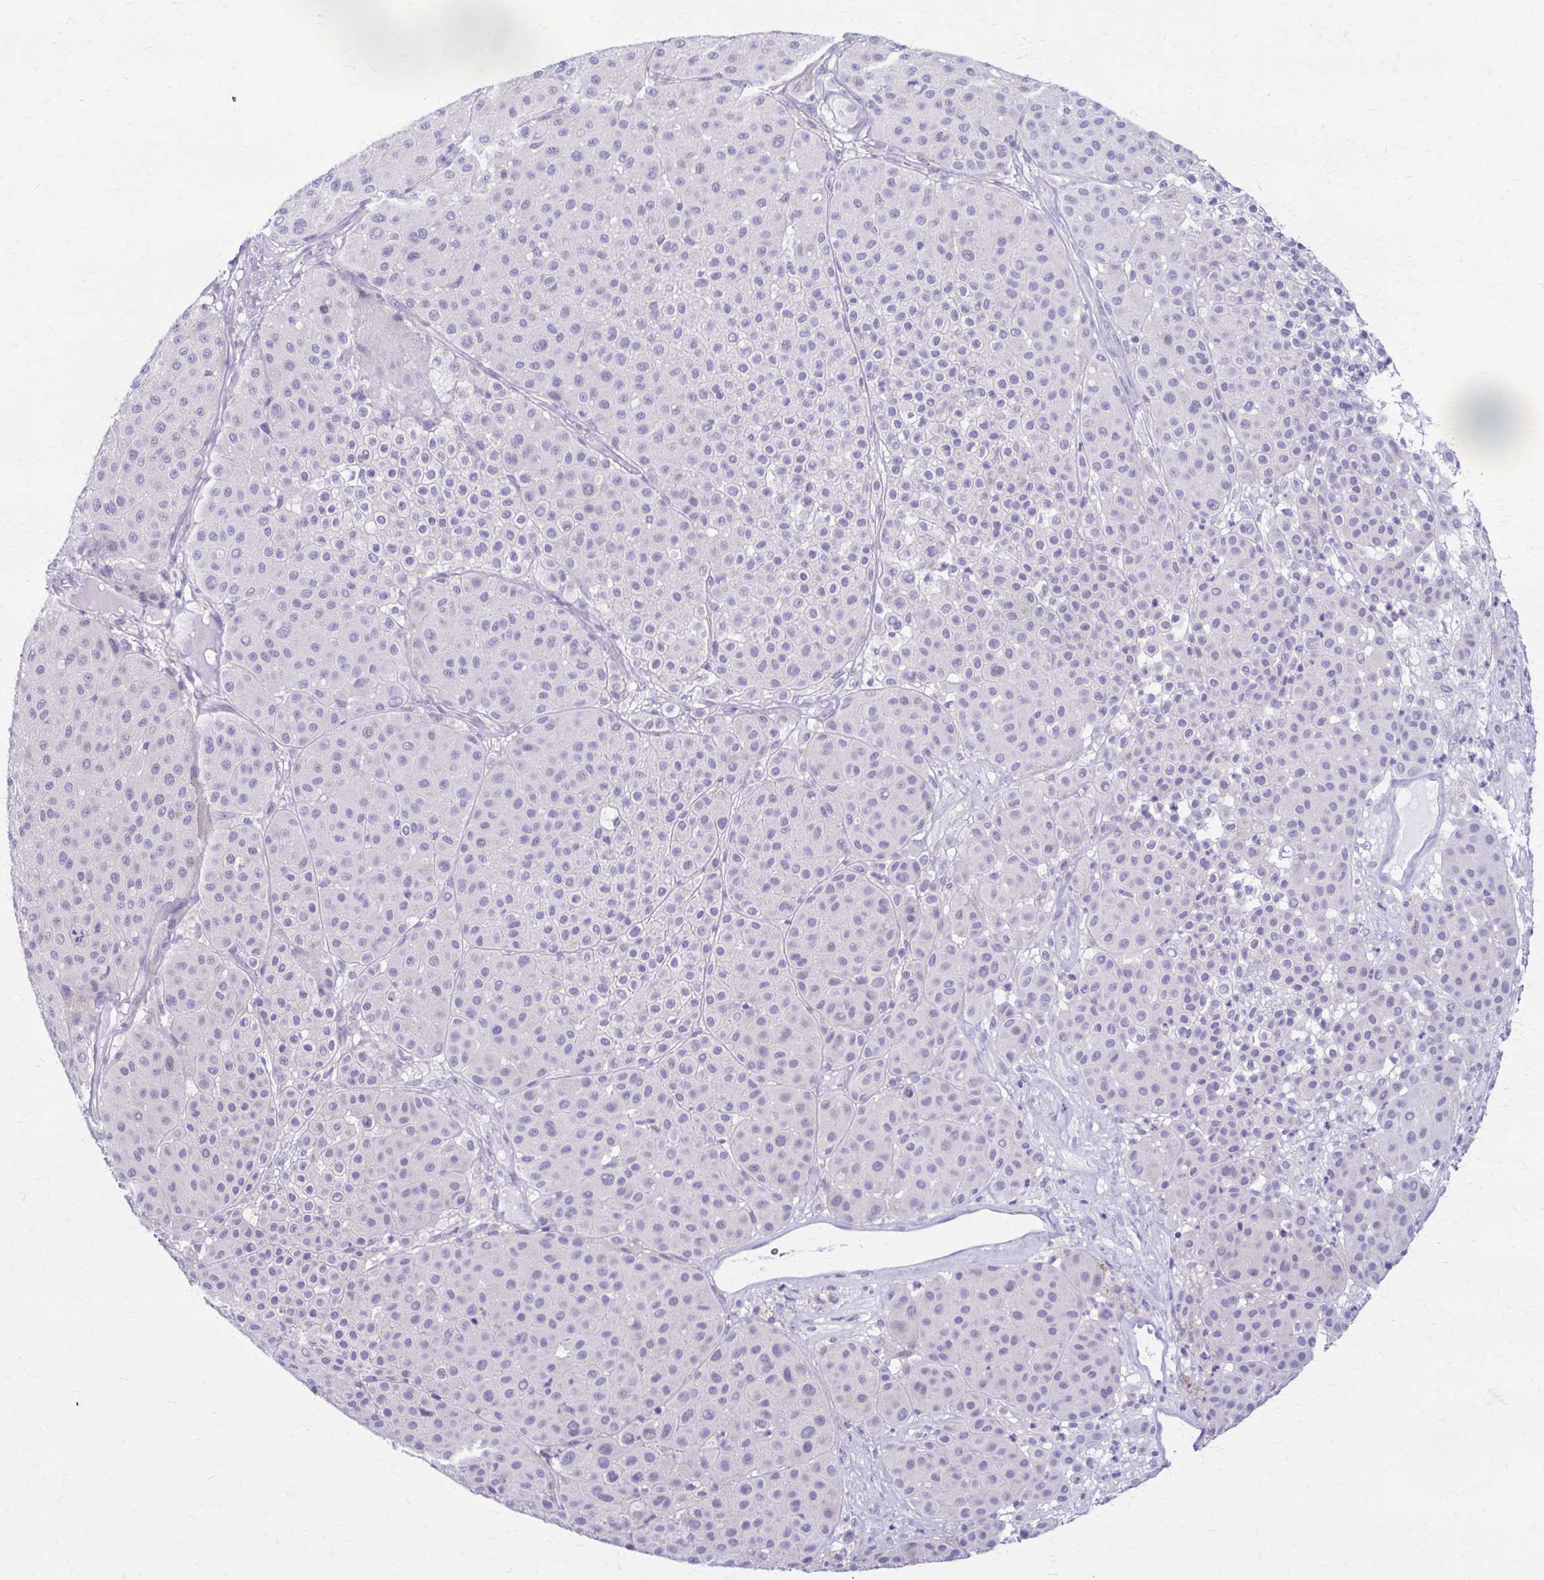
{"staining": {"intensity": "negative", "quantity": "none", "location": "none"}, "tissue": "melanoma", "cell_type": "Tumor cells", "image_type": "cancer", "snomed": [{"axis": "morphology", "description": "Malignant melanoma, Metastatic site"}, {"axis": "topography", "description": "Smooth muscle"}], "caption": "Tumor cells are negative for protein expression in human malignant melanoma (metastatic site).", "gene": "DSP", "patient": {"sex": "male", "age": 41}}